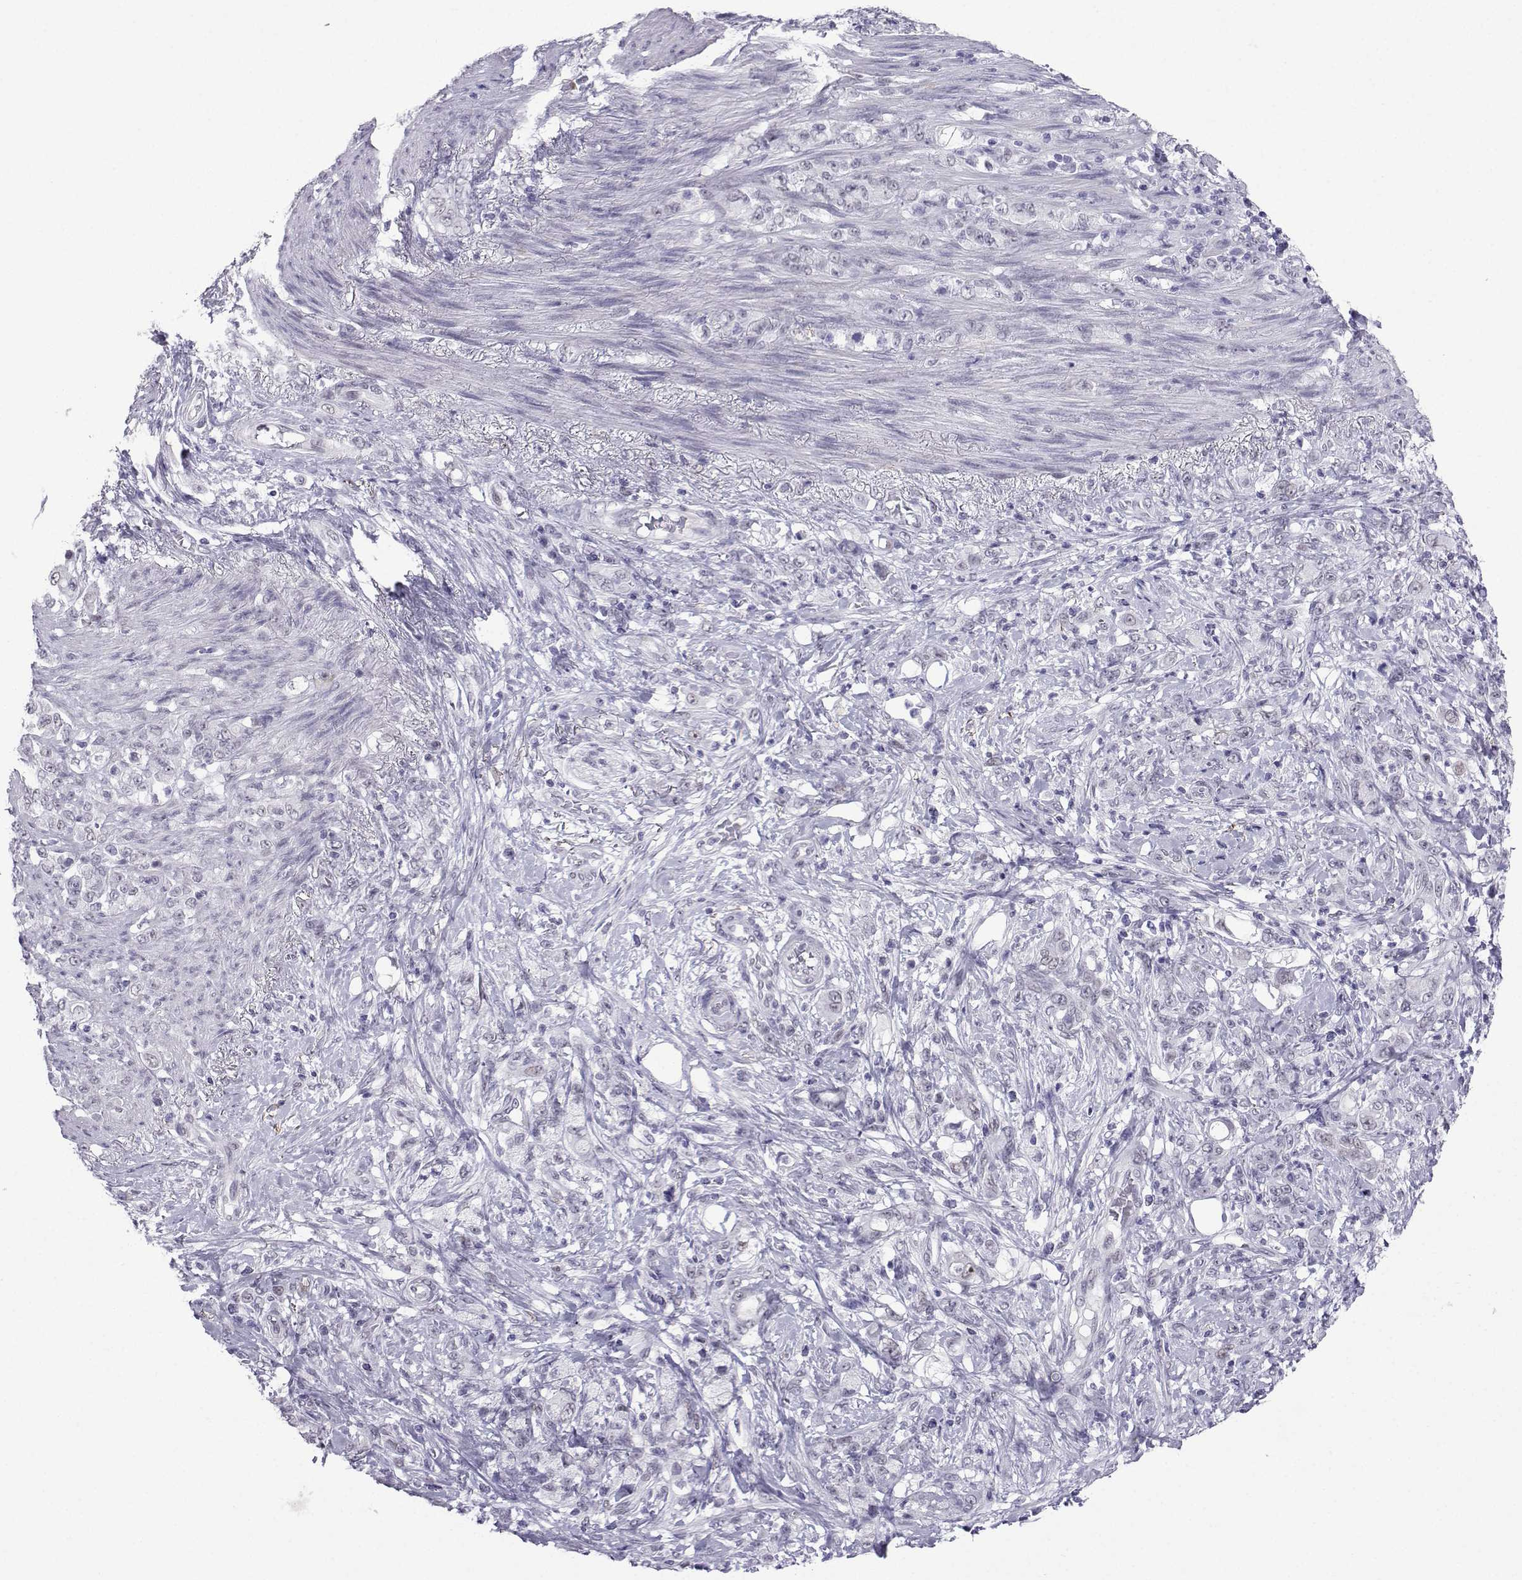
{"staining": {"intensity": "negative", "quantity": "none", "location": "none"}, "tissue": "stomach cancer", "cell_type": "Tumor cells", "image_type": "cancer", "snomed": [{"axis": "morphology", "description": "Adenocarcinoma, NOS"}, {"axis": "topography", "description": "Stomach"}], "caption": "A micrograph of stomach cancer (adenocarcinoma) stained for a protein shows no brown staining in tumor cells. The staining was performed using DAB to visualize the protein expression in brown, while the nuclei were stained in blue with hematoxylin (Magnification: 20x).", "gene": "LORICRIN", "patient": {"sex": "female", "age": 79}}